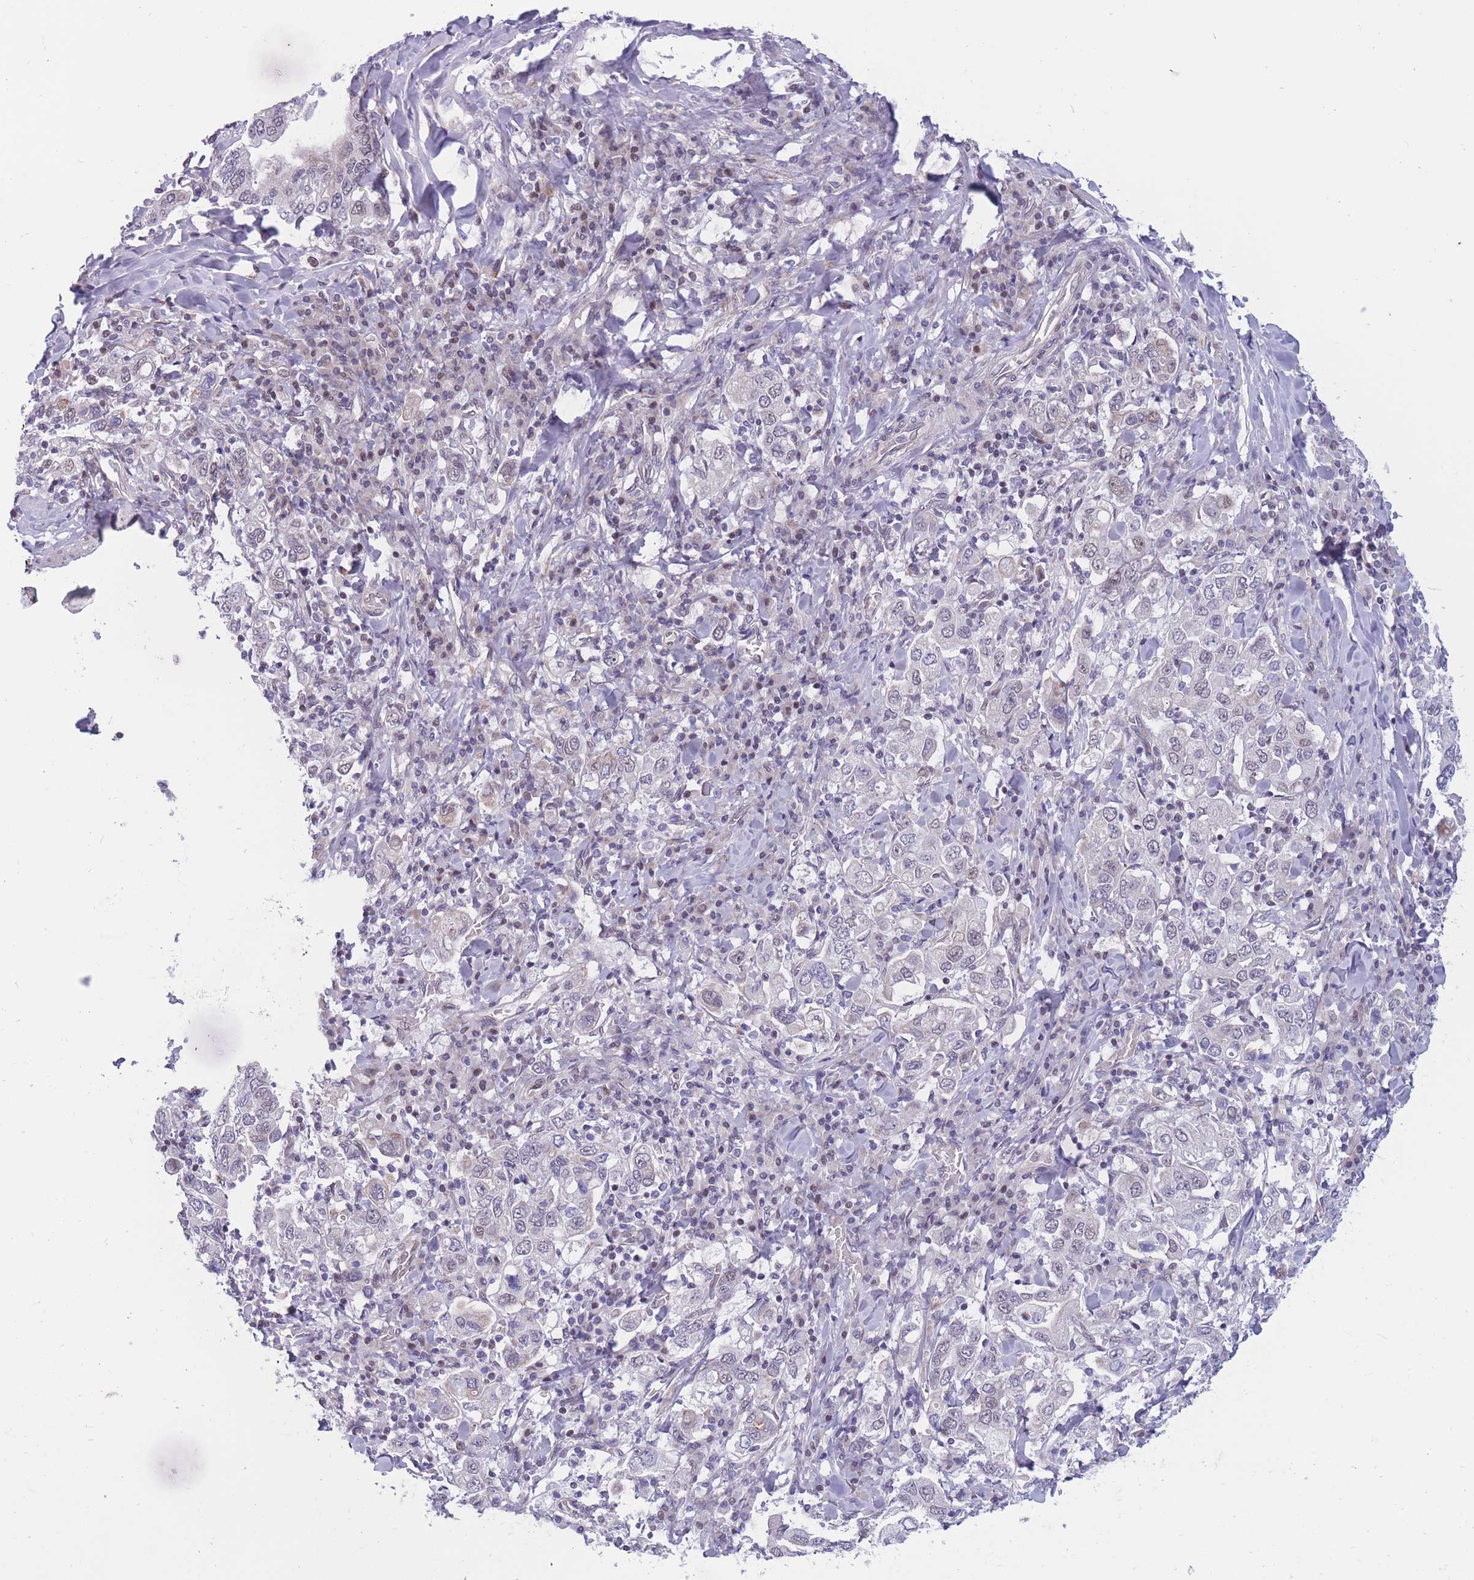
{"staining": {"intensity": "negative", "quantity": "none", "location": "none"}, "tissue": "stomach cancer", "cell_type": "Tumor cells", "image_type": "cancer", "snomed": [{"axis": "morphology", "description": "Adenocarcinoma, NOS"}, {"axis": "topography", "description": "Stomach, upper"}], "caption": "Tumor cells are negative for protein expression in human stomach adenocarcinoma. The staining was performed using DAB (3,3'-diaminobenzidine) to visualize the protein expression in brown, while the nuclei were stained in blue with hematoxylin (Magnification: 20x).", "gene": "BCL9L", "patient": {"sex": "male", "age": 62}}